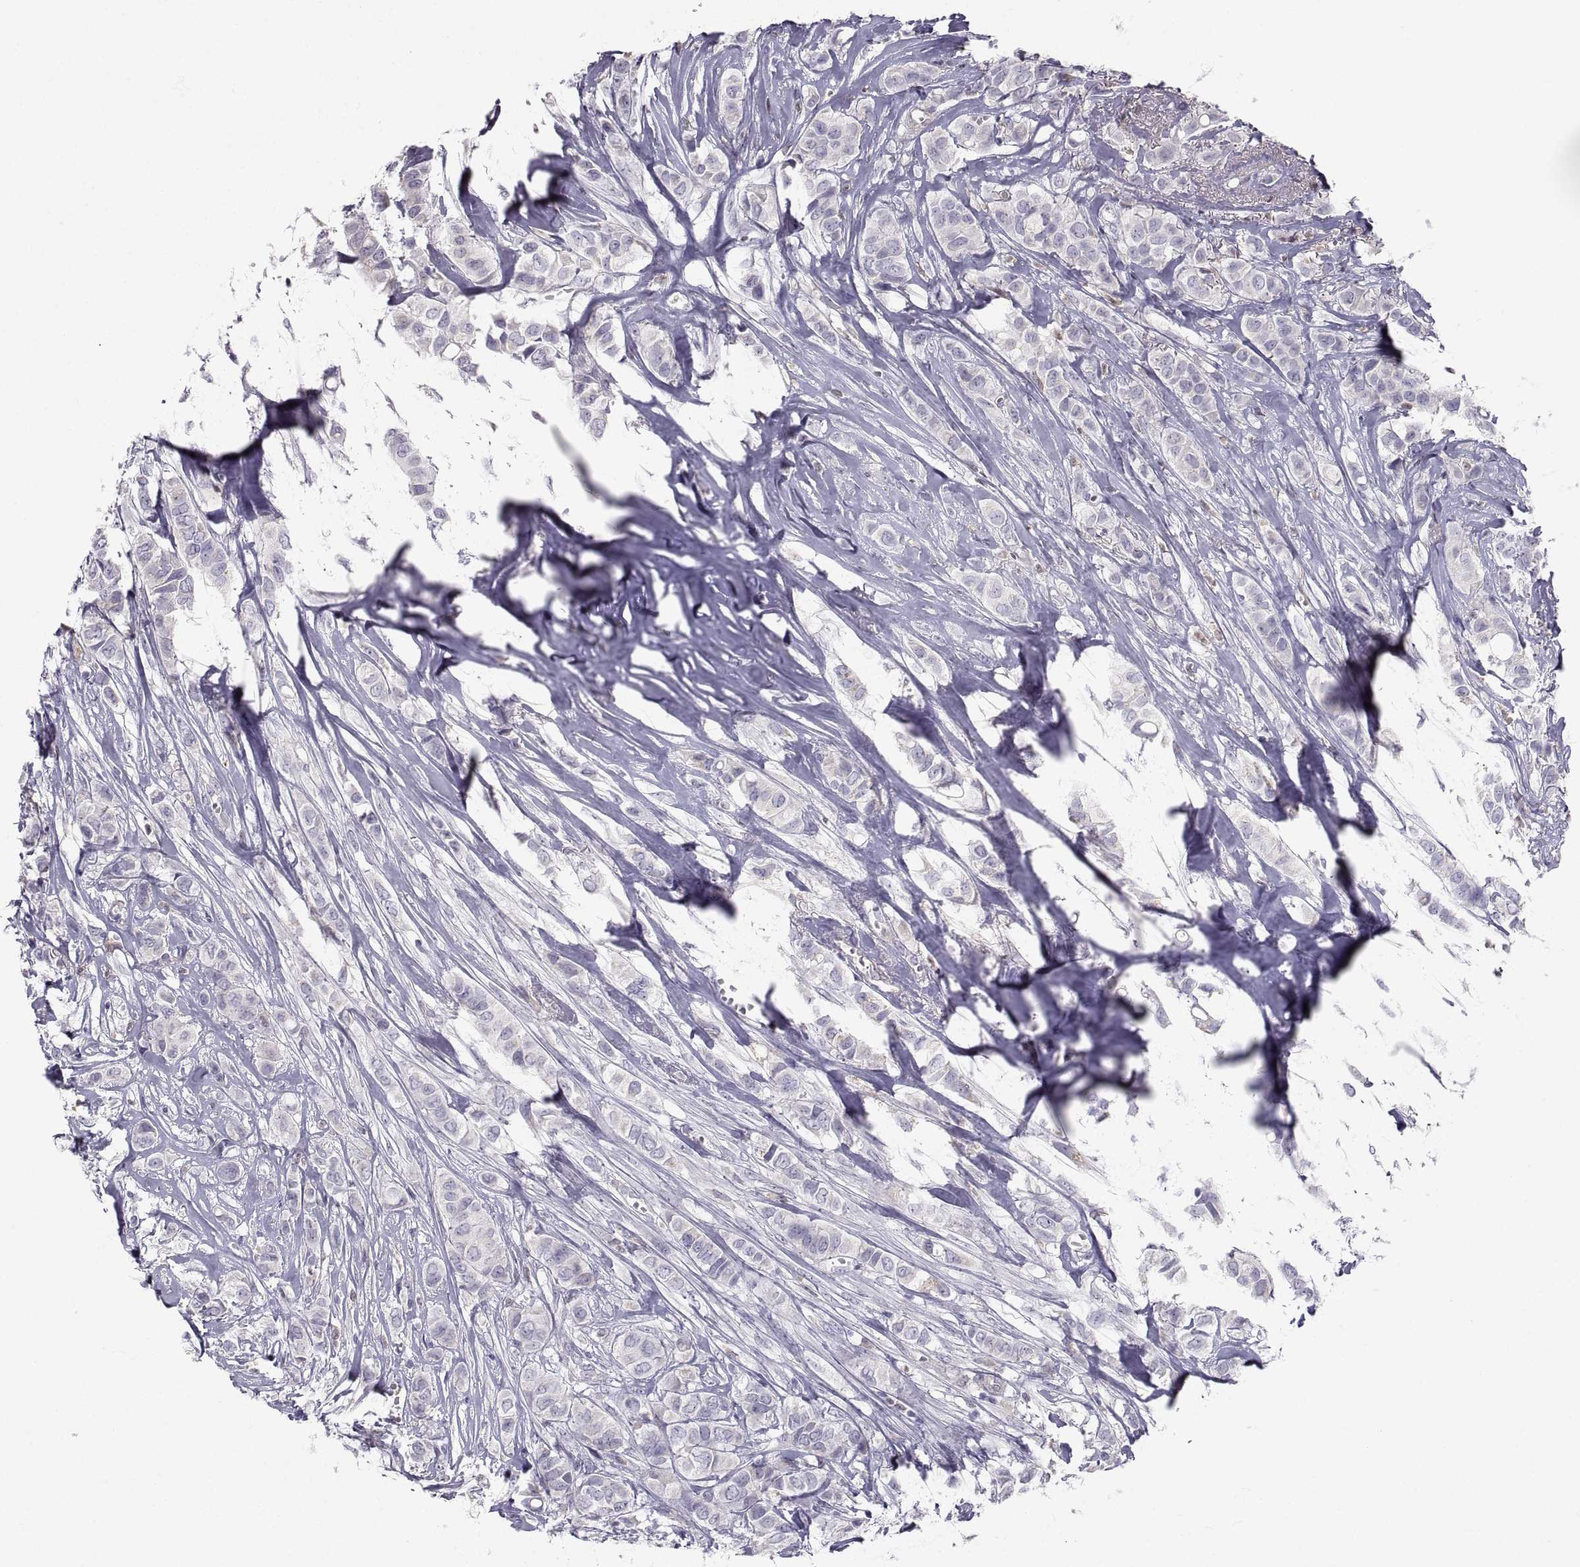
{"staining": {"intensity": "negative", "quantity": "none", "location": "none"}, "tissue": "breast cancer", "cell_type": "Tumor cells", "image_type": "cancer", "snomed": [{"axis": "morphology", "description": "Duct carcinoma"}, {"axis": "topography", "description": "Breast"}], "caption": "An immunohistochemistry histopathology image of invasive ductal carcinoma (breast) is shown. There is no staining in tumor cells of invasive ductal carcinoma (breast).", "gene": "PGM5", "patient": {"sex": "female", "age": 85}}